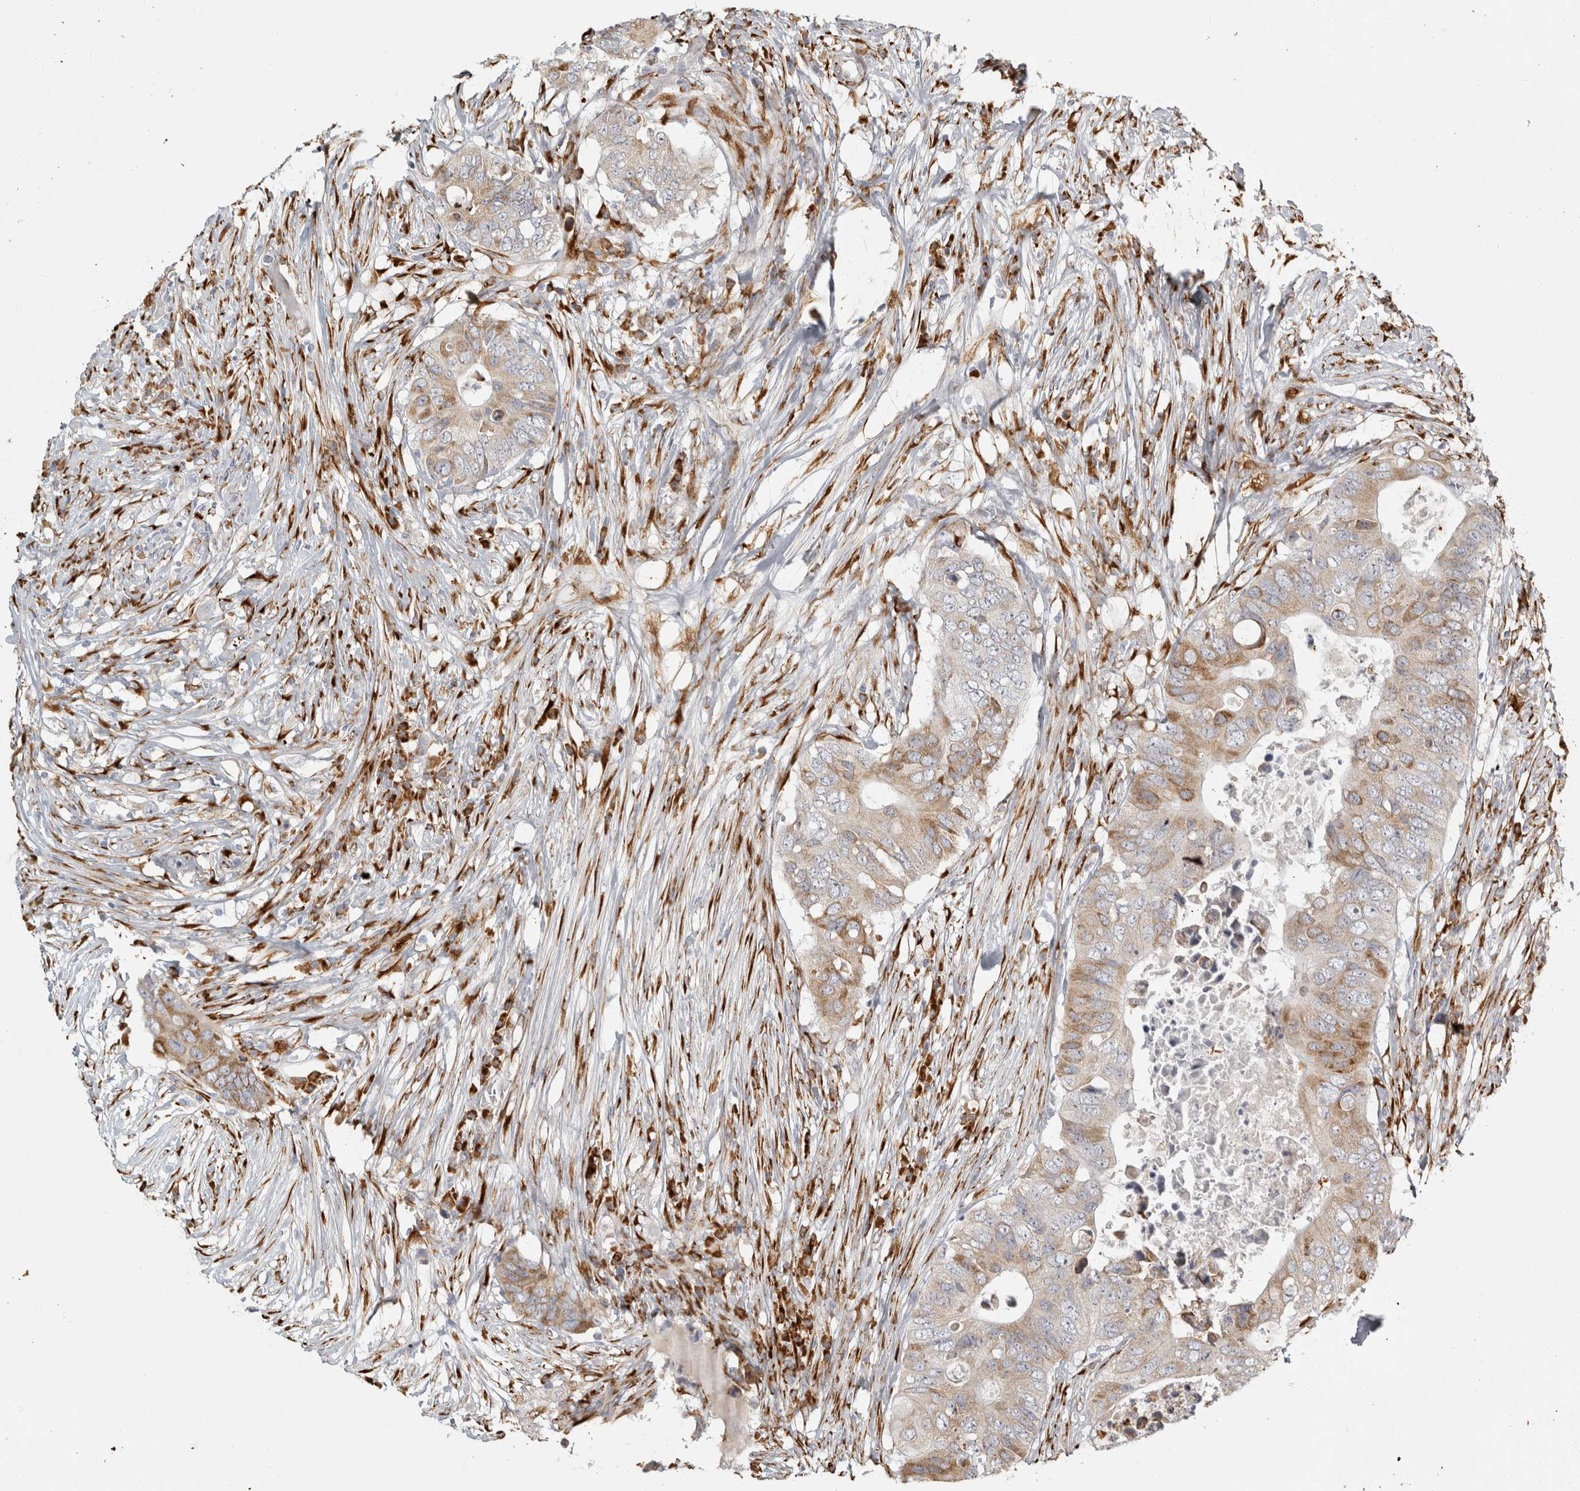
{"staining": {"intensity": "moderate", "quantity": "25%-75%", "location": "cytoplasmic/membranous"}, "tissue": "colorectal cancer", "cell_type": "Tumor cells", "image_type": "cancer", "snomed": [{"axis": "morphology", "description": "Adenocarcinoma, NOS"}, {"axis": "topography", "description": "Colon"}], "caption": "There is medium levels of moderate cytoplasmic/membranous staining in tumor cells of colorectal adenocarcinoma, as demonstrated by immunohistochemical staining (brown color).", "gene": "OSTN", "patient": {"sex": "male", "age": 71}}